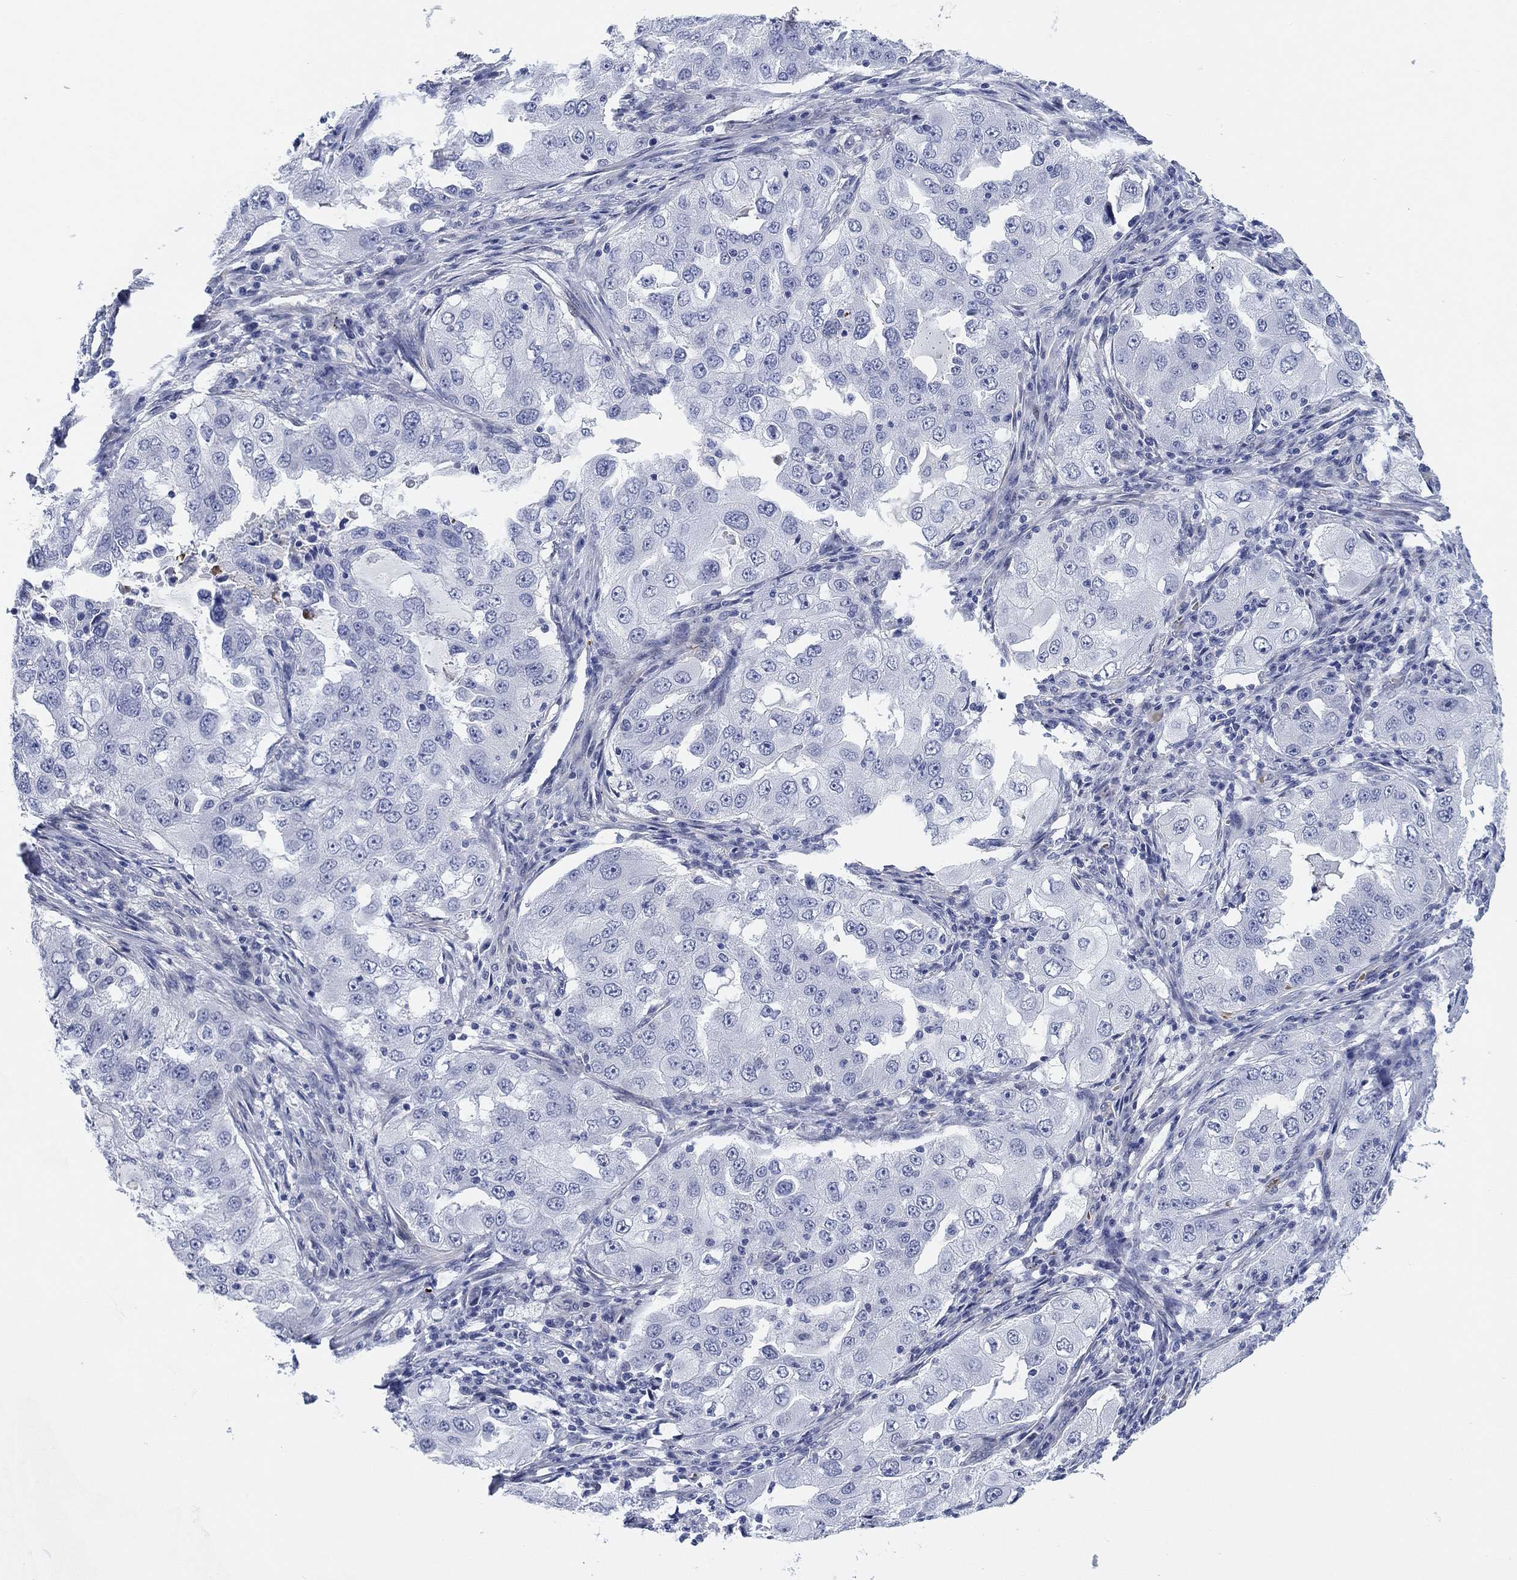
{"staining": {"intensity": "negative", "quantity": "none", "location": "none"}, "tissue": "lung cancer", "cell_type": "Tumor cells", "image_type": "cancer", "snomed": [{"axis": "morphology", "description": "Adenocarcinoma, NOS"}, {"axis": "topography", "description": "Lung"}], "caption": "Adenocarcinoma (lung) was stained to show a protein in brown. There is no significant staining in tumor cells. (Stains: DAB IHC with hematoxylin counter stain, Microscopy: brightfield microscopy at high magnification).", "gene": "PAX6", "patient": {"sex": "female", "age": 61}}